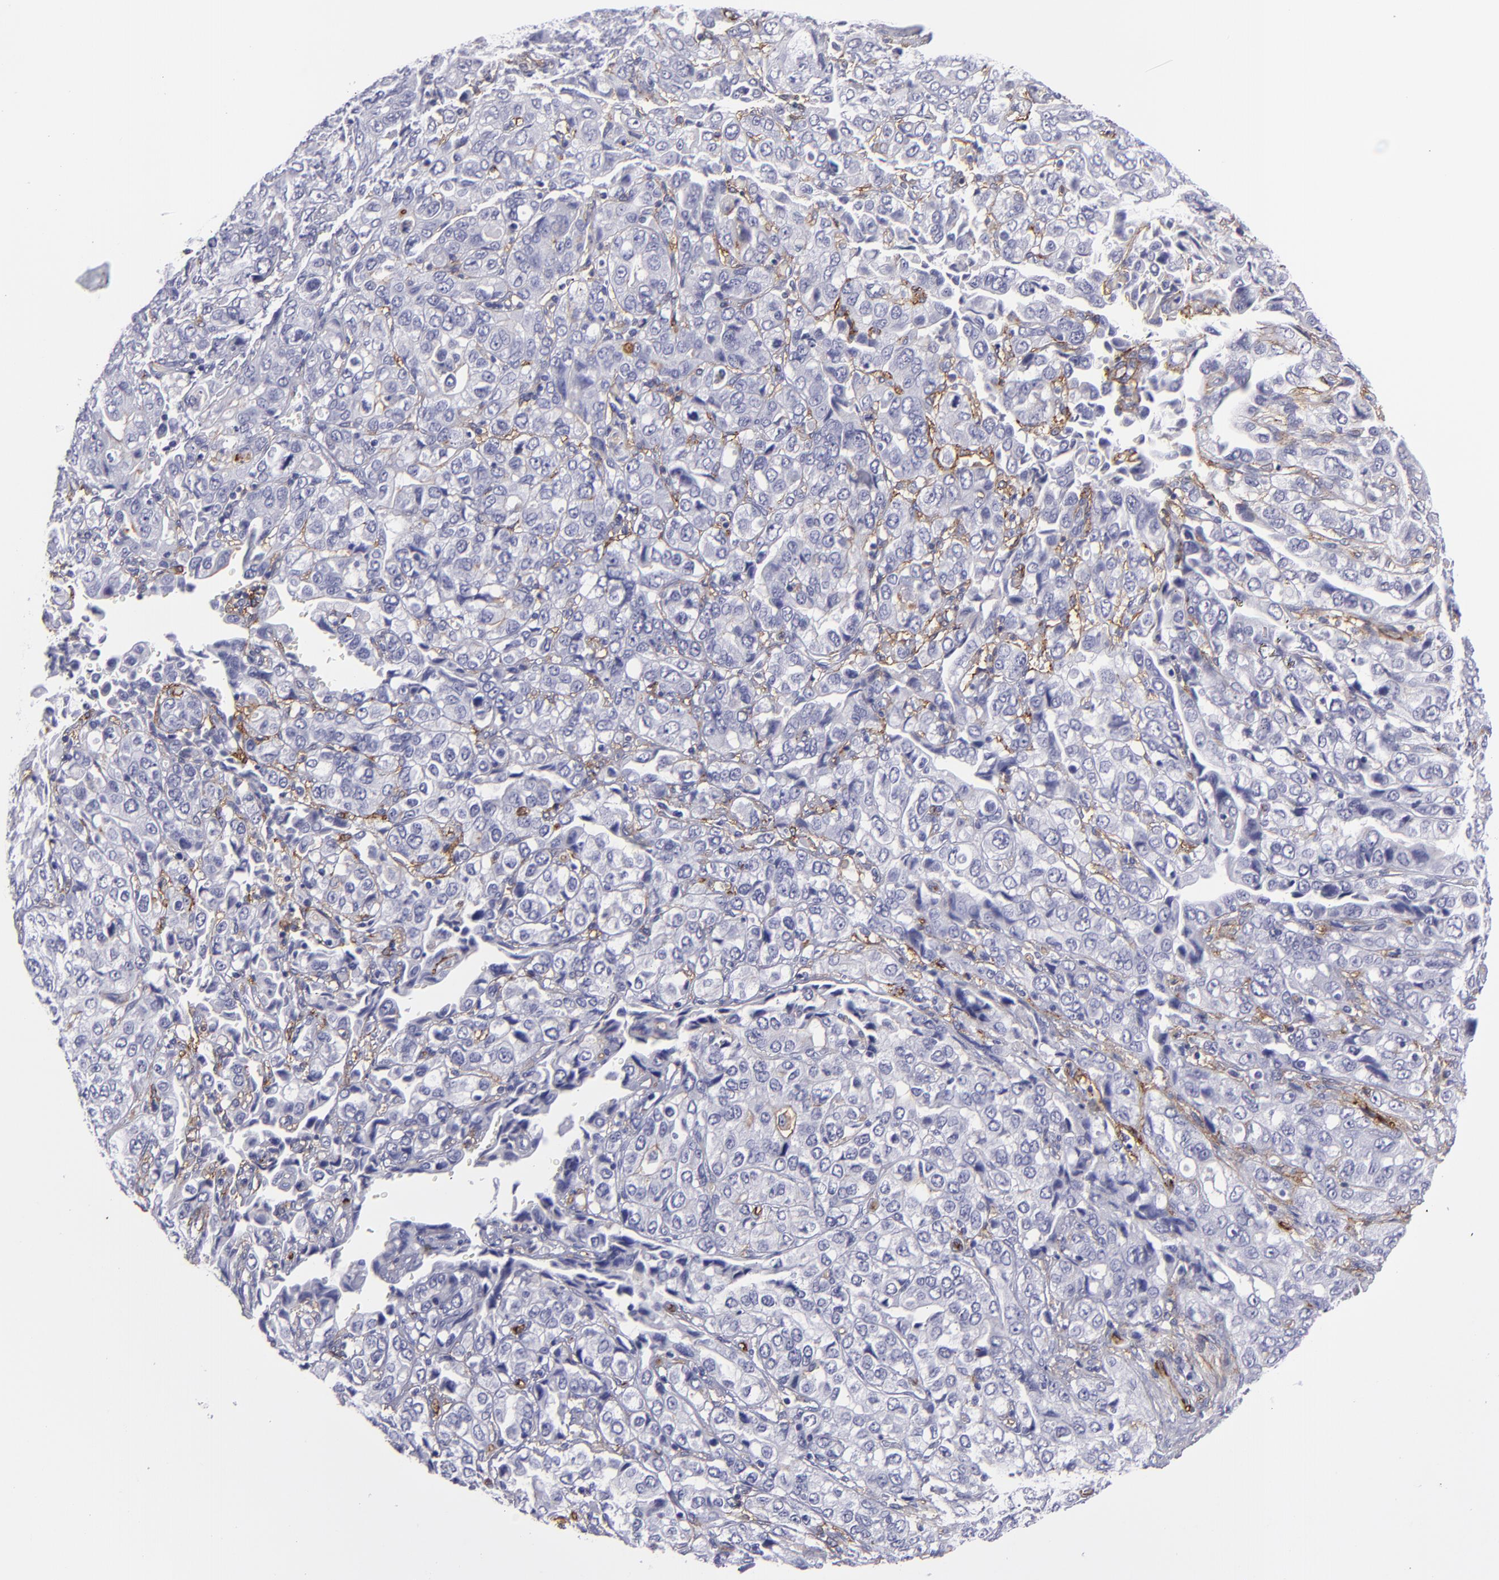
{"staining": {"intensity": "negative", "quantity": "none", "location": "none"}, "tissue": "stomach cancer", "cell_type": "Tumor cells", "image_type": "cancer", "snomed": [{"axis": "morphology", "description": "Adenocarcinoma, NOS"}, {"axis": "topography", "description": "Stomach, upper"}], "caption": "Tumor cells are negative for brown protein staining in adenocarcinoma (stomach).", "gene": "ACE", "patient": {"sex": "male", "age": 76}}